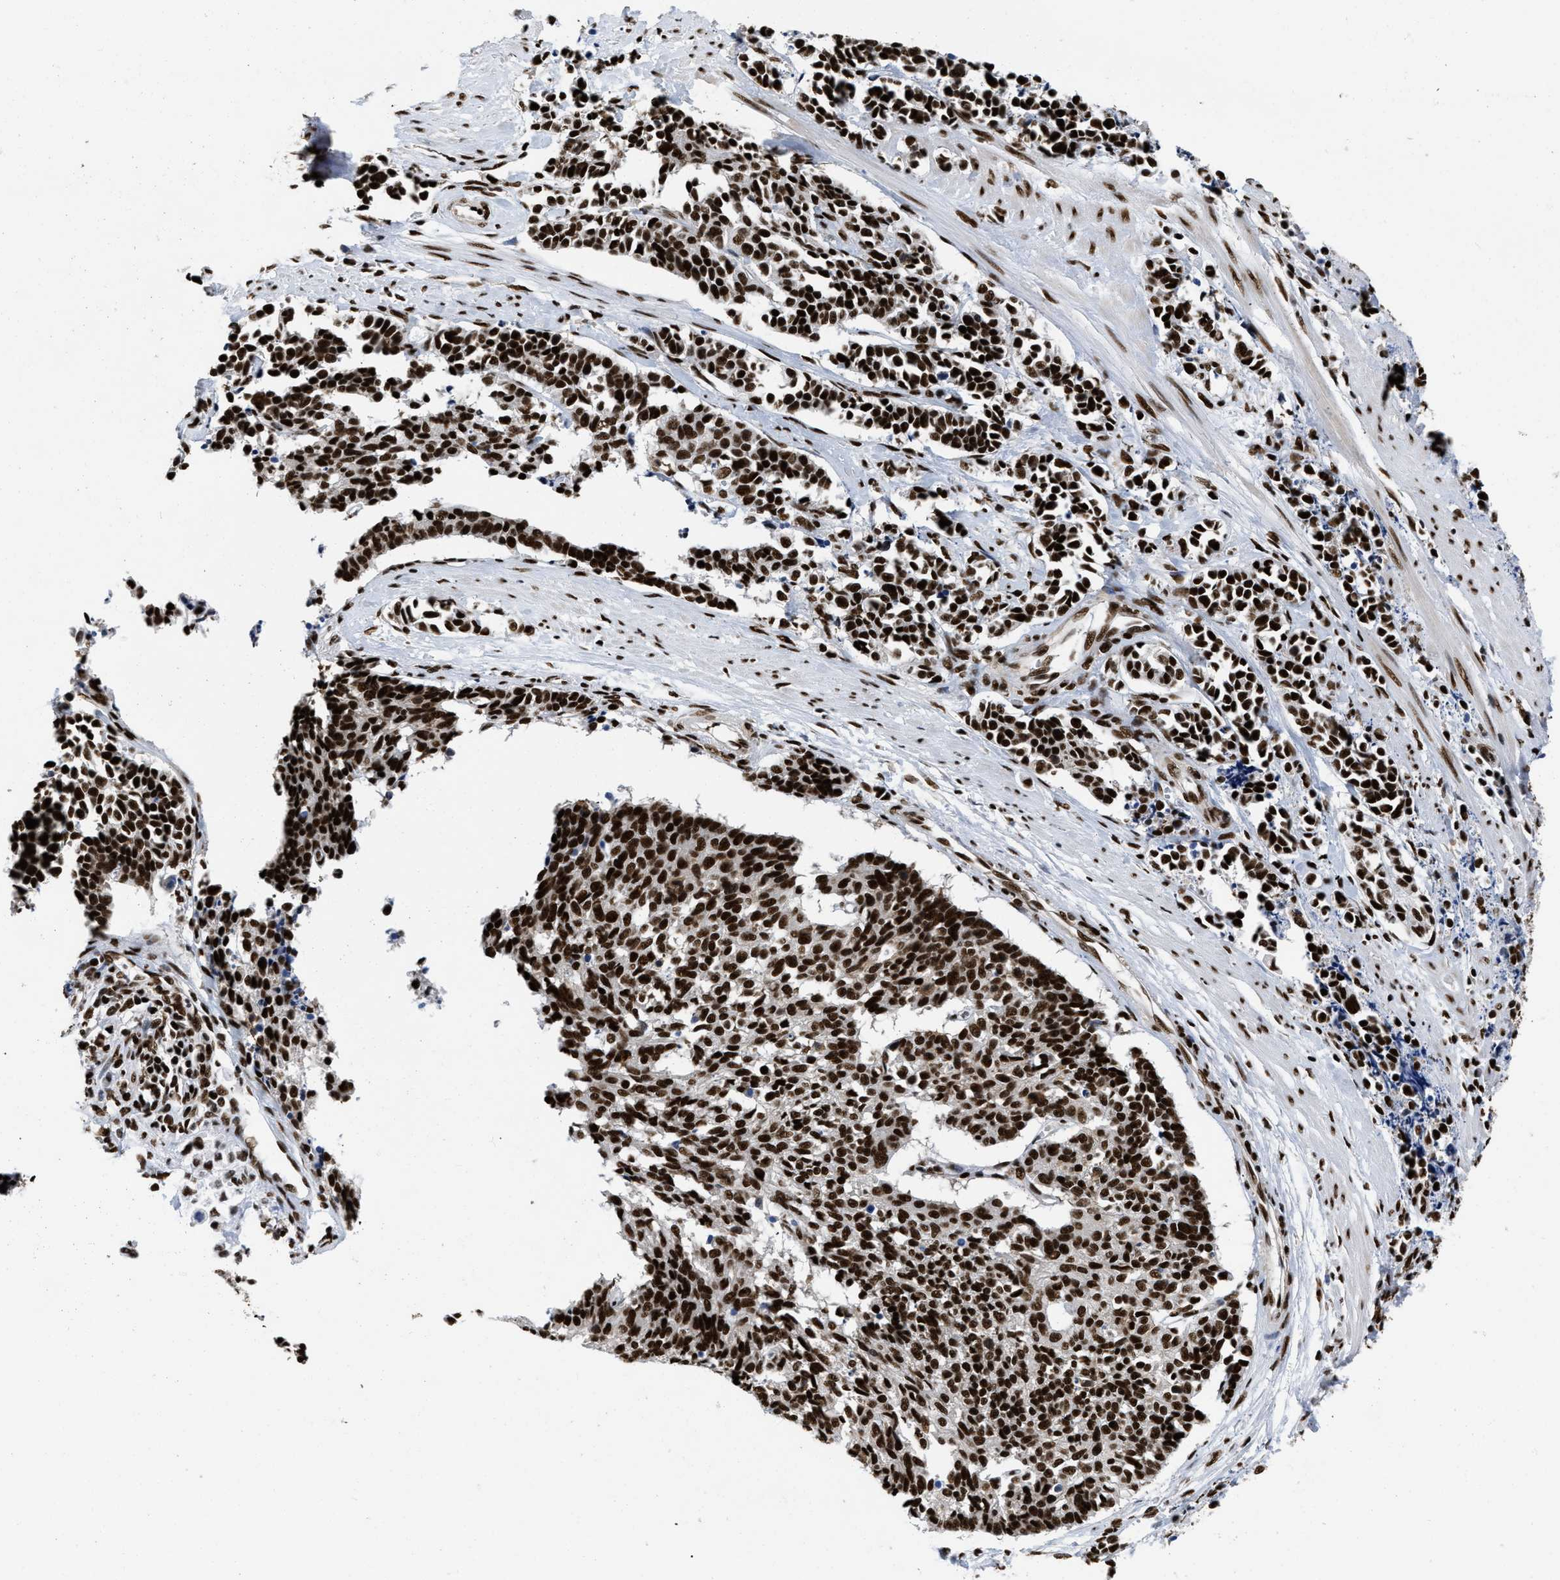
{"staining": {"intensity": "strong", "quantity": ">75%", "location": "nuclear"}, "tissue": "cervical cancer", "cell_type": "Tumor cells", "image_type": "cancer", "snomed": [{"axis": "morphology", "description": "Squamous cell carcinoma, NOS"}, {"axis": "topography", "description": "Cervix"}], "caption": "Protein expression by immunohistochemistry displays strong nuclear expression in about >75% of tumor cells in cervical cancer.", "gene": "CREB1", "patient": {"sex": "female", "age": 35}}